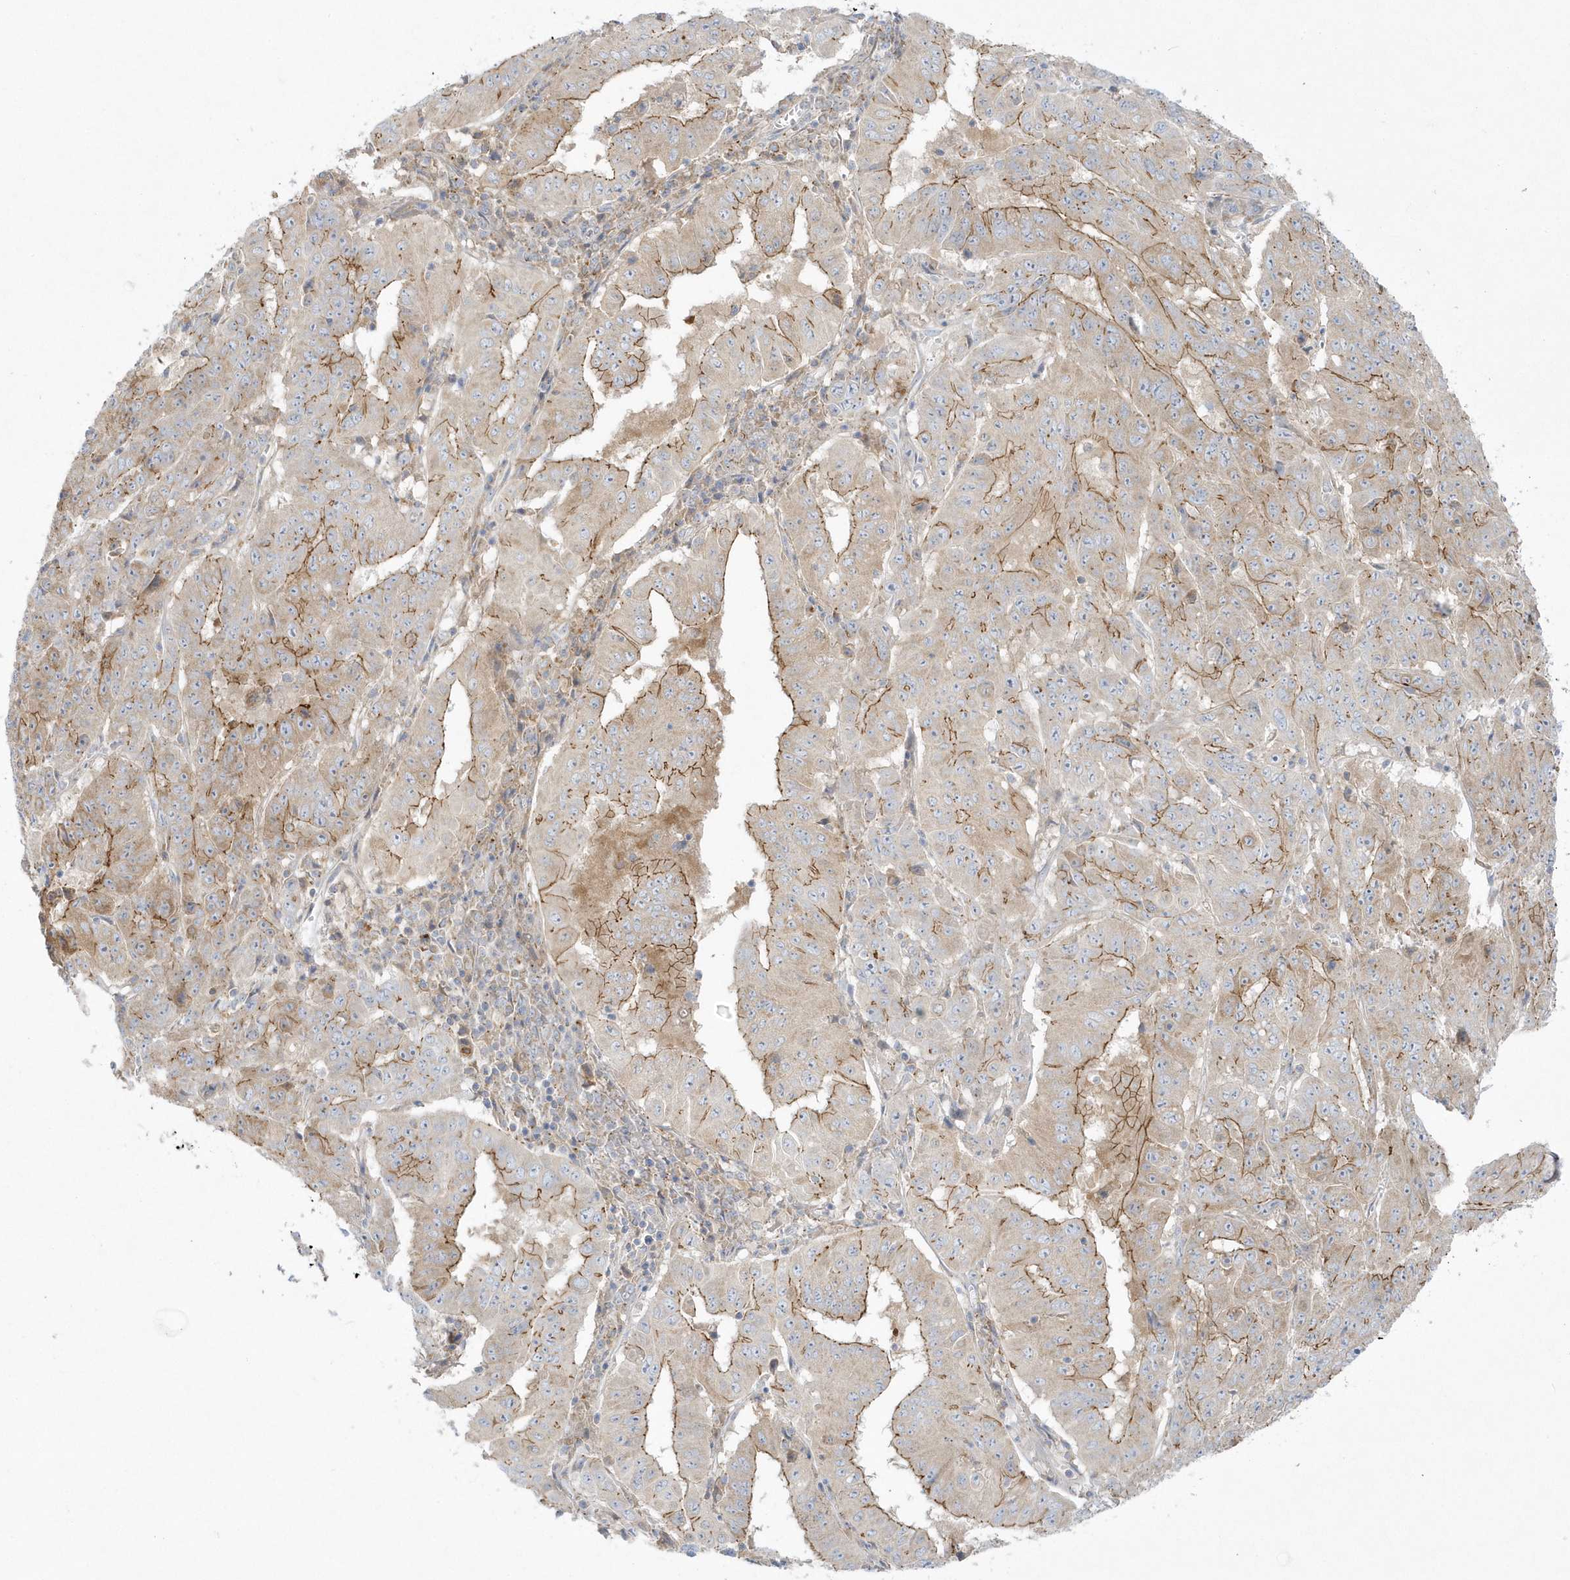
{"staining": {"intensity": "moderate", "quantity": "25%-75%", "location": "cytoplasmic/membranous"}, "tissue": "pancreatic cancer", "cell_type": "Tumor cells", "image_type": "cancer", "snomed": [{"axis": "morphology", "description": "Adenocarcinoma, NOS"}, {"axis": "topography", "description": "Pancreas"}], "caption": "Immunohistochemical staining of human pancreatic cancer (adenocarcinoma) demonstrates medium levels of moderate cytoplasmic/membranous protein positivity in approximately 25%-75% of tumor cells. (DAB (3,3'-diaminobenzidine) IHC with brightfield microscopy, high magnification).", "gene": "DNAJC18", "patient": {"sex": "male", "age": 63}}